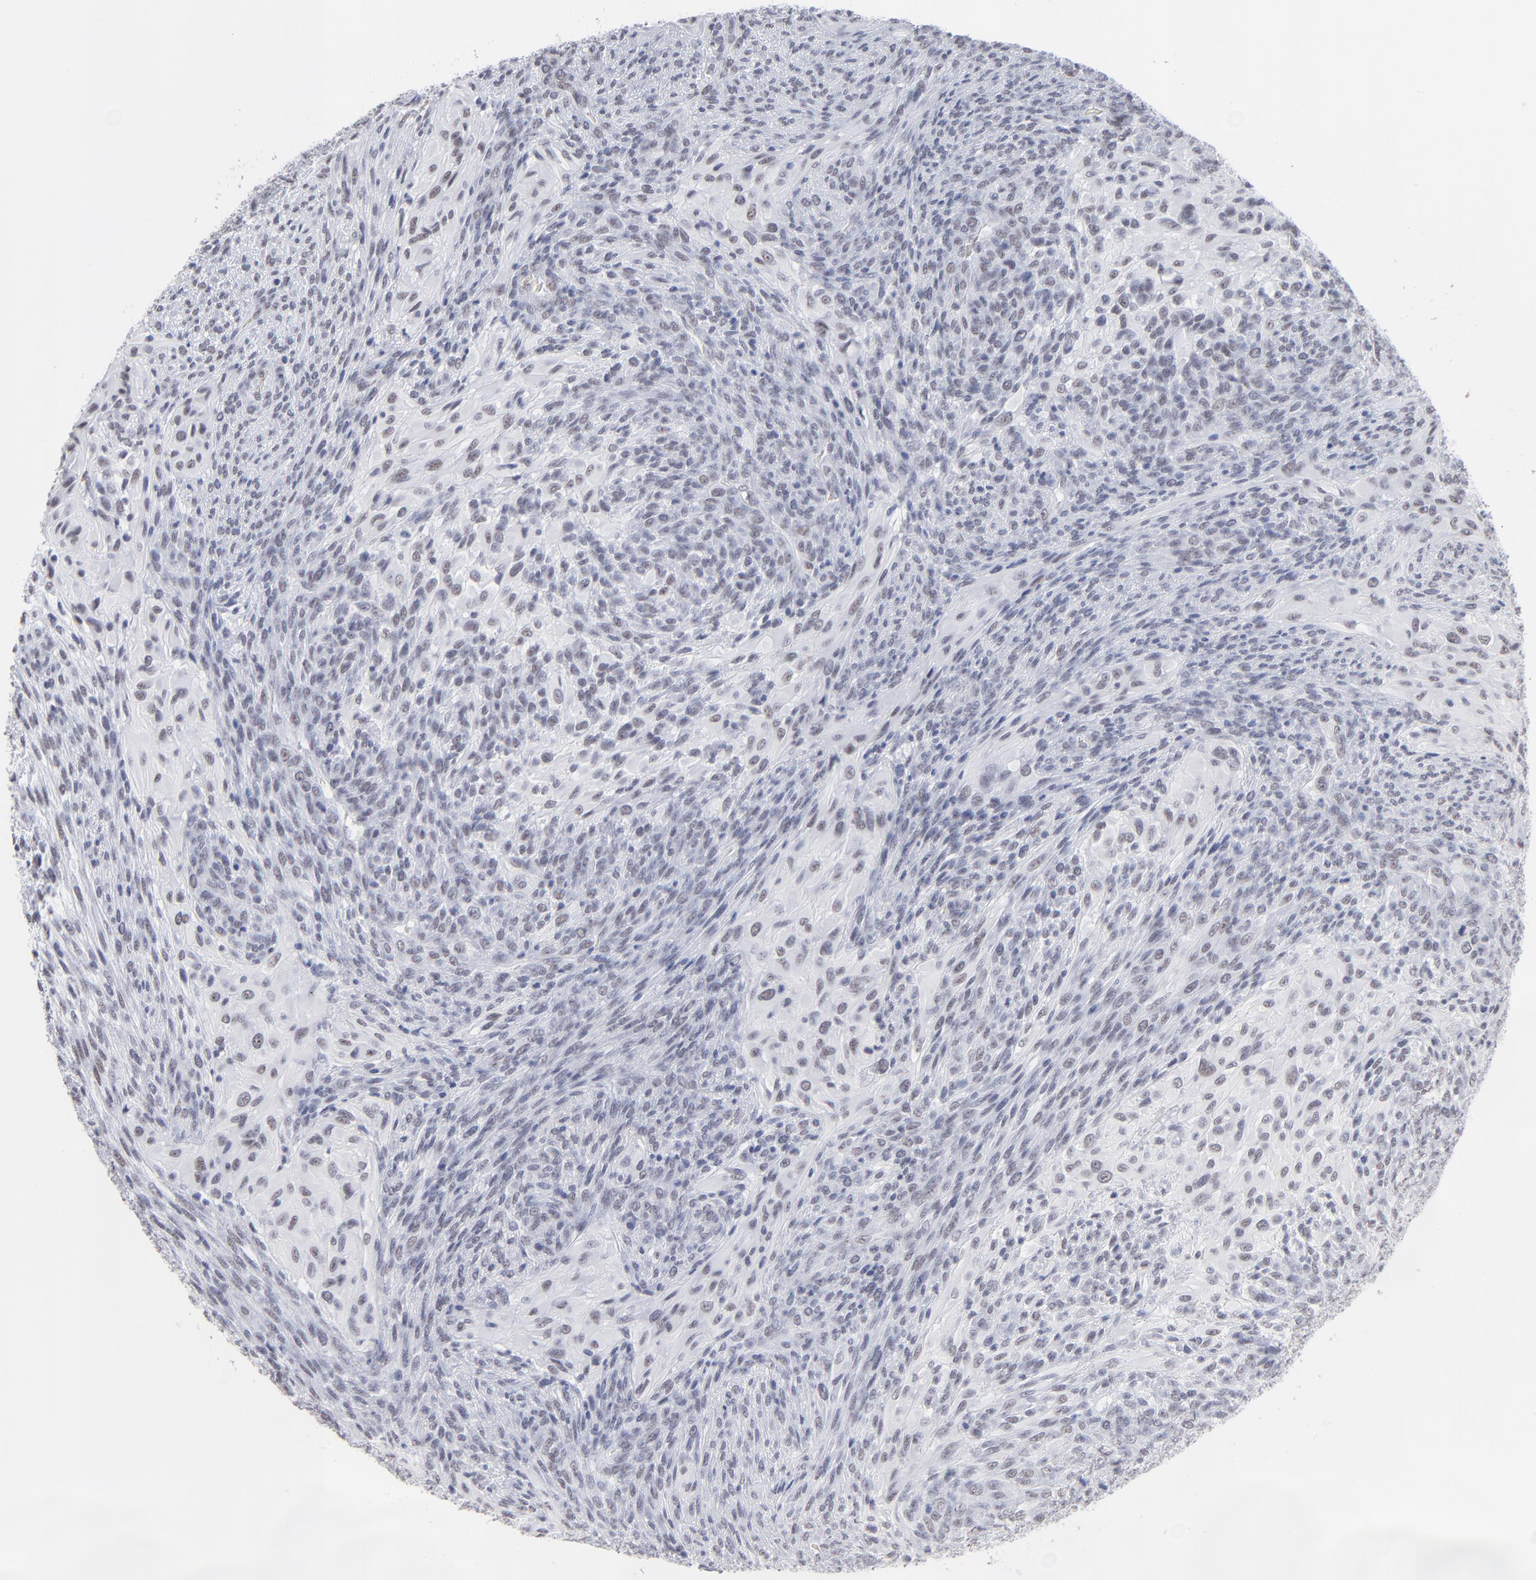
{"staining": {"intensity": "weak", "quantity": "25%-75%", "location": "nuclear"}, "tissue": "glioma", "cell_type": "Tumor cells", "image_type": "cancer", "snomed": [{"axis": "morphology", "description": "Glioma, malignant, High grade"}, {"axis": "topography", "description": "Cerebral cortex"}], "caption": "Immunohistochemistry (IHC) of glioma demonstrates low levels of weak nuclear expression in approximately 25%-75% of tumor cells.", "gene": "SNRPB", "patient": {"sex": "female", "age": 55}}